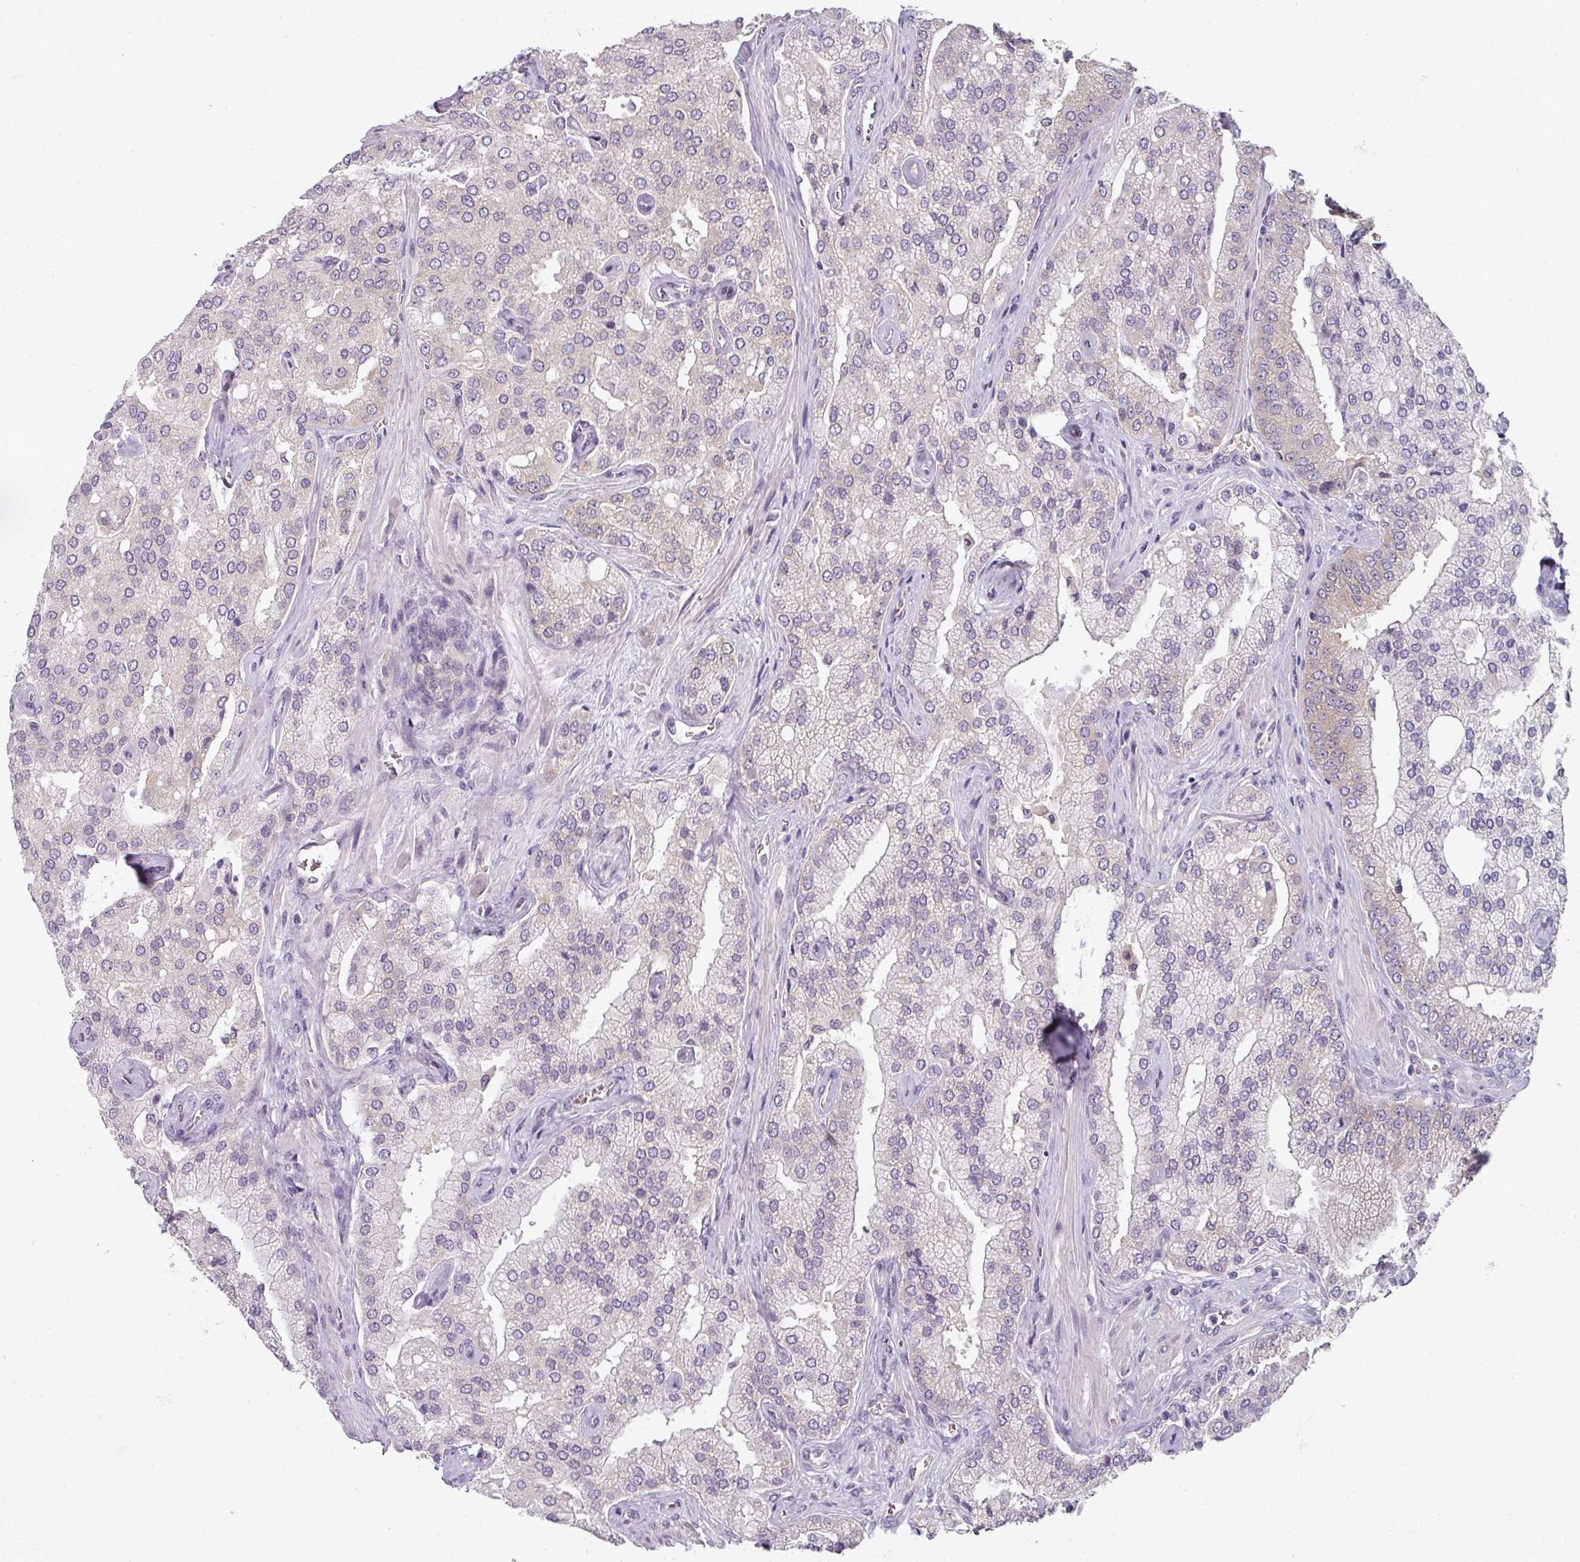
{"staining": {"intensity": "negative", "quantity": "none", "location": "none"}, "tissue": "prostate cancer", "cell_type": "Tumor cells", "image_type": "cancer", "snomed": [{"axis": "morphology", "description": "Adenocarcinoma, High grade"}, {"axis": "topography", "description": "Prostate"}], "caption": "IHC image of prostate cancer stained for a protein (brown), which displays no staining in tumor cells.", "gene": "AGPAT4", "patient": {"sex": "male", "age": 68}}